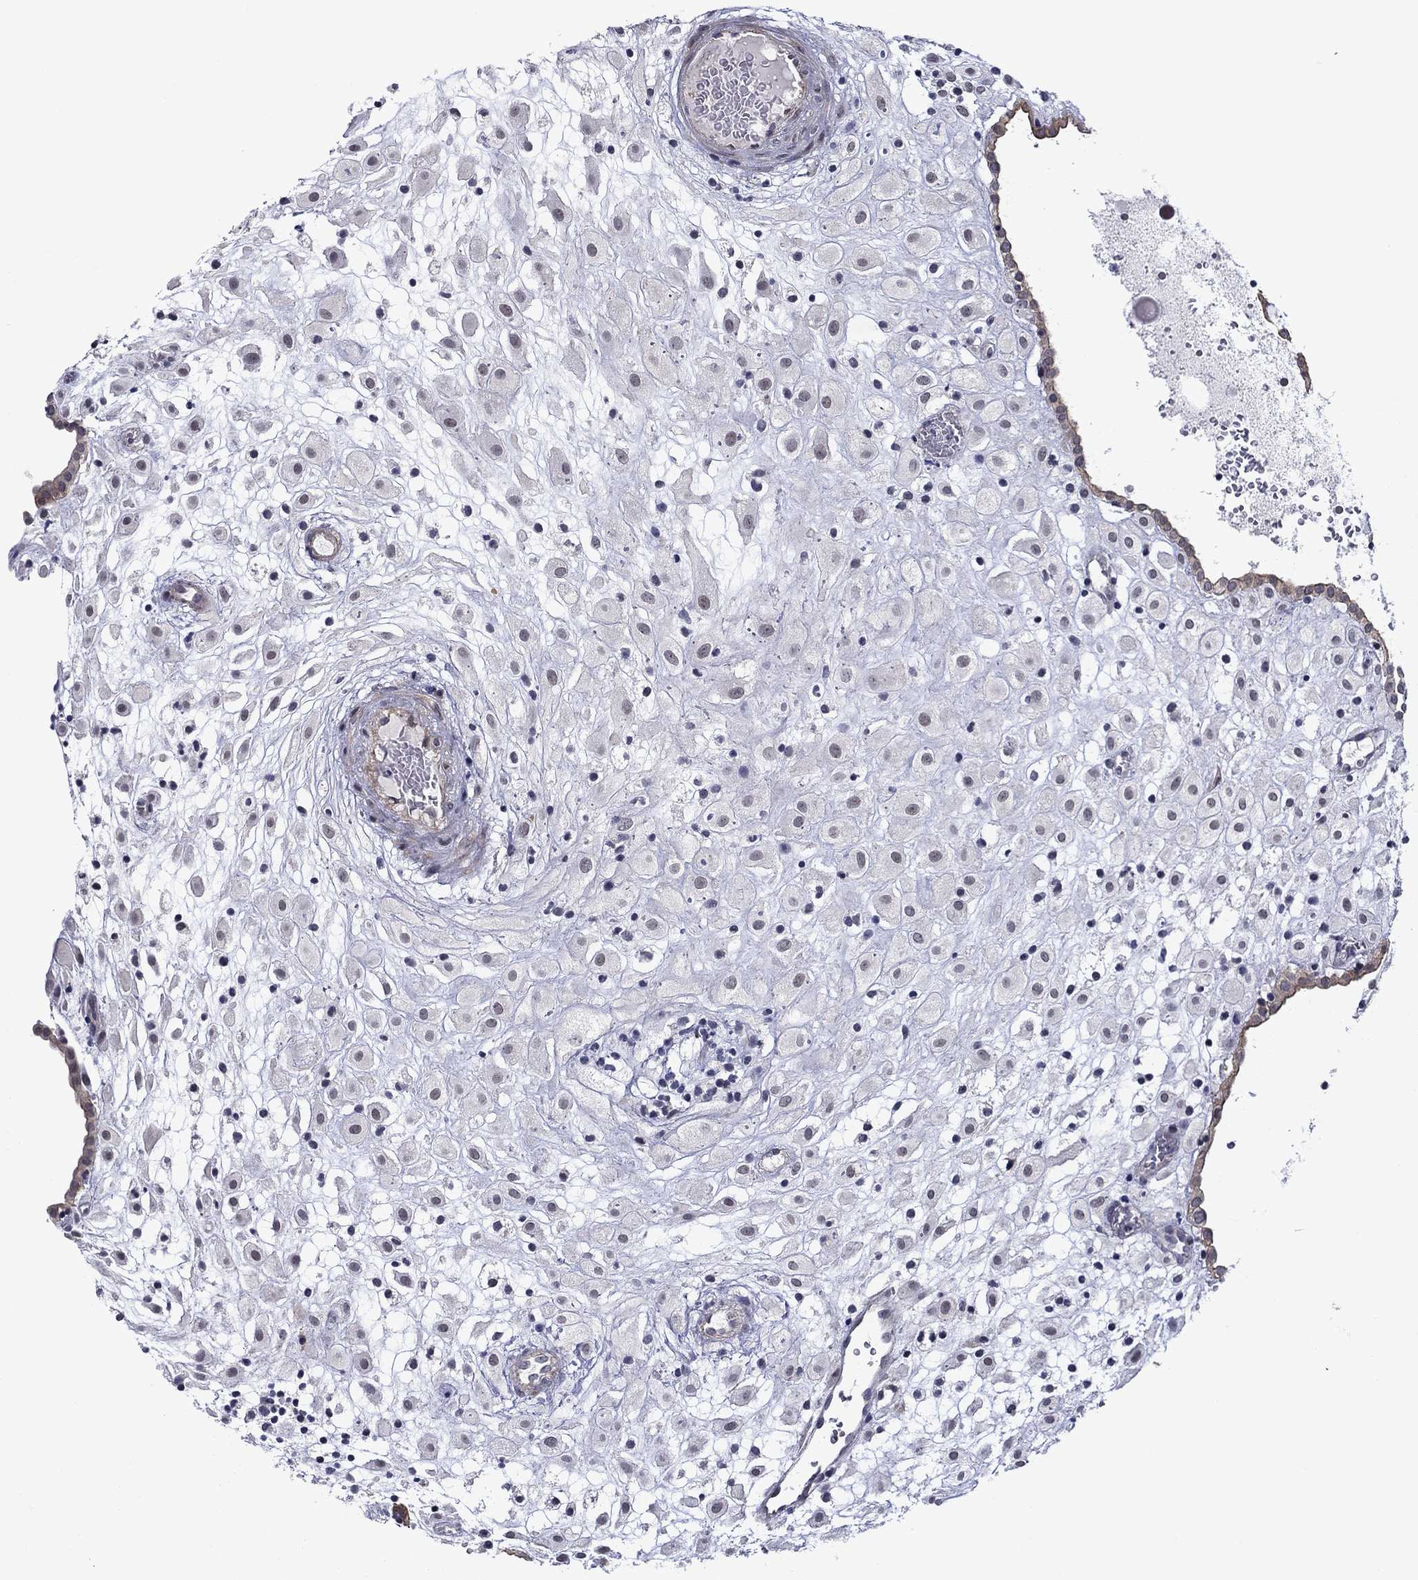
{"staining": {"intensity": "negative", "quantity": "none", "location": "none"}, "tissue": "placenta", "cell_type": "Decidual cells", "image_type": "normal", "snomed": [{"axis": "morphology", "description": "Normal tissue, NOS"}, {"axis": "topography", "description": "Placenta"}], "caption": "Immunohistochemical staining of benign placenta demonstrates no significant positivity in decidual cells. (DAB immunohistochemistry (IHC) with hematoxylin counter stain).", "gene": "B3GAT1", "patient": {"sex": "female", "age": 24}}